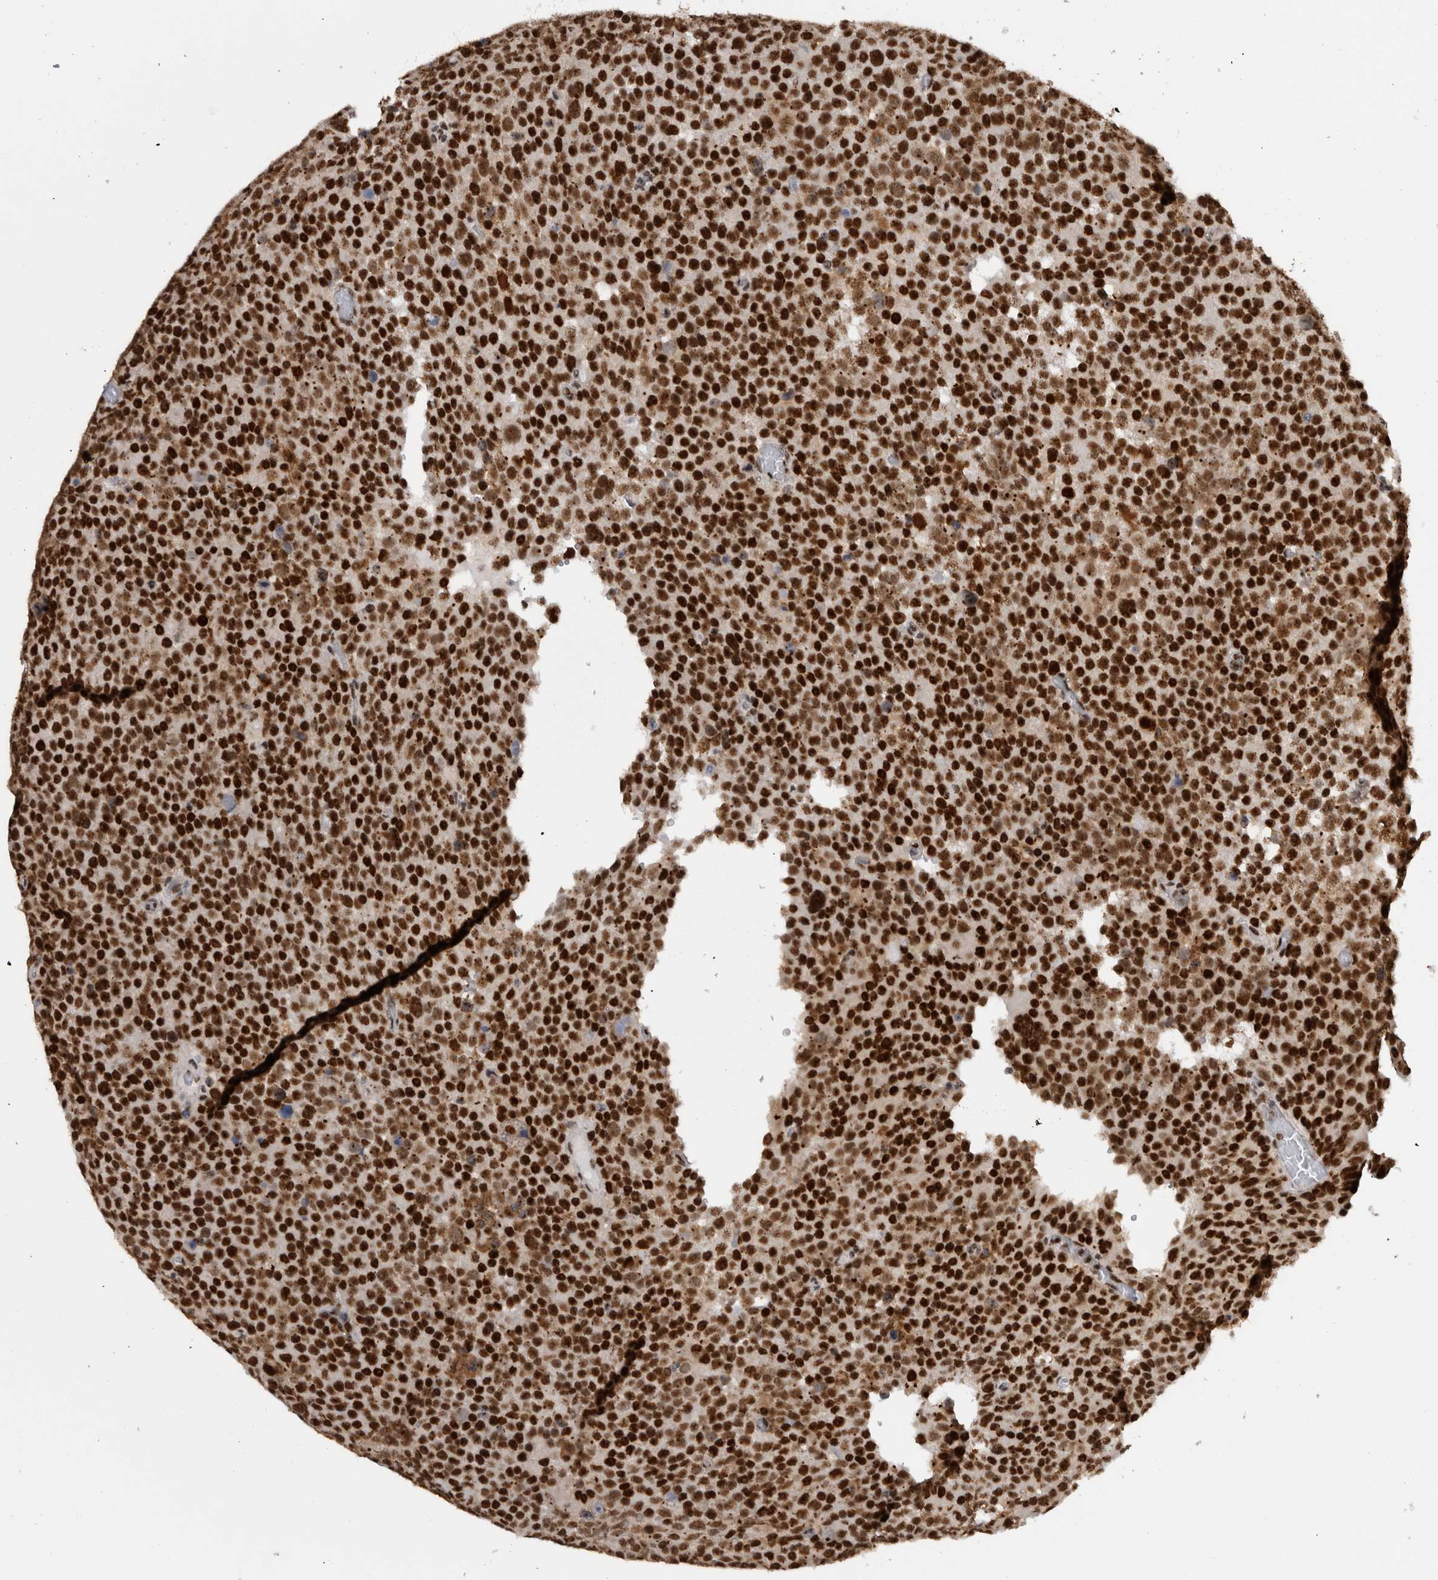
{"staining": {"intensity": "strong", "quantity": ">75%", "location": "nuclear"}, "tissue": "testis cancer", "cell_type": "Tumor cells", "image_type": "cancer", "snomed": [{"axis": "morphology", "description": "Seminoma, NOS"}, {"axis": "topography", "description": "Testis"}], "caption": "Immunohistochemical staining of human seminoma (testis) shows strong nuclear protein staining in about >75% of tumor cells.", "gene": "CDK11A", "patient": {"sex": "male", "age": 71}}